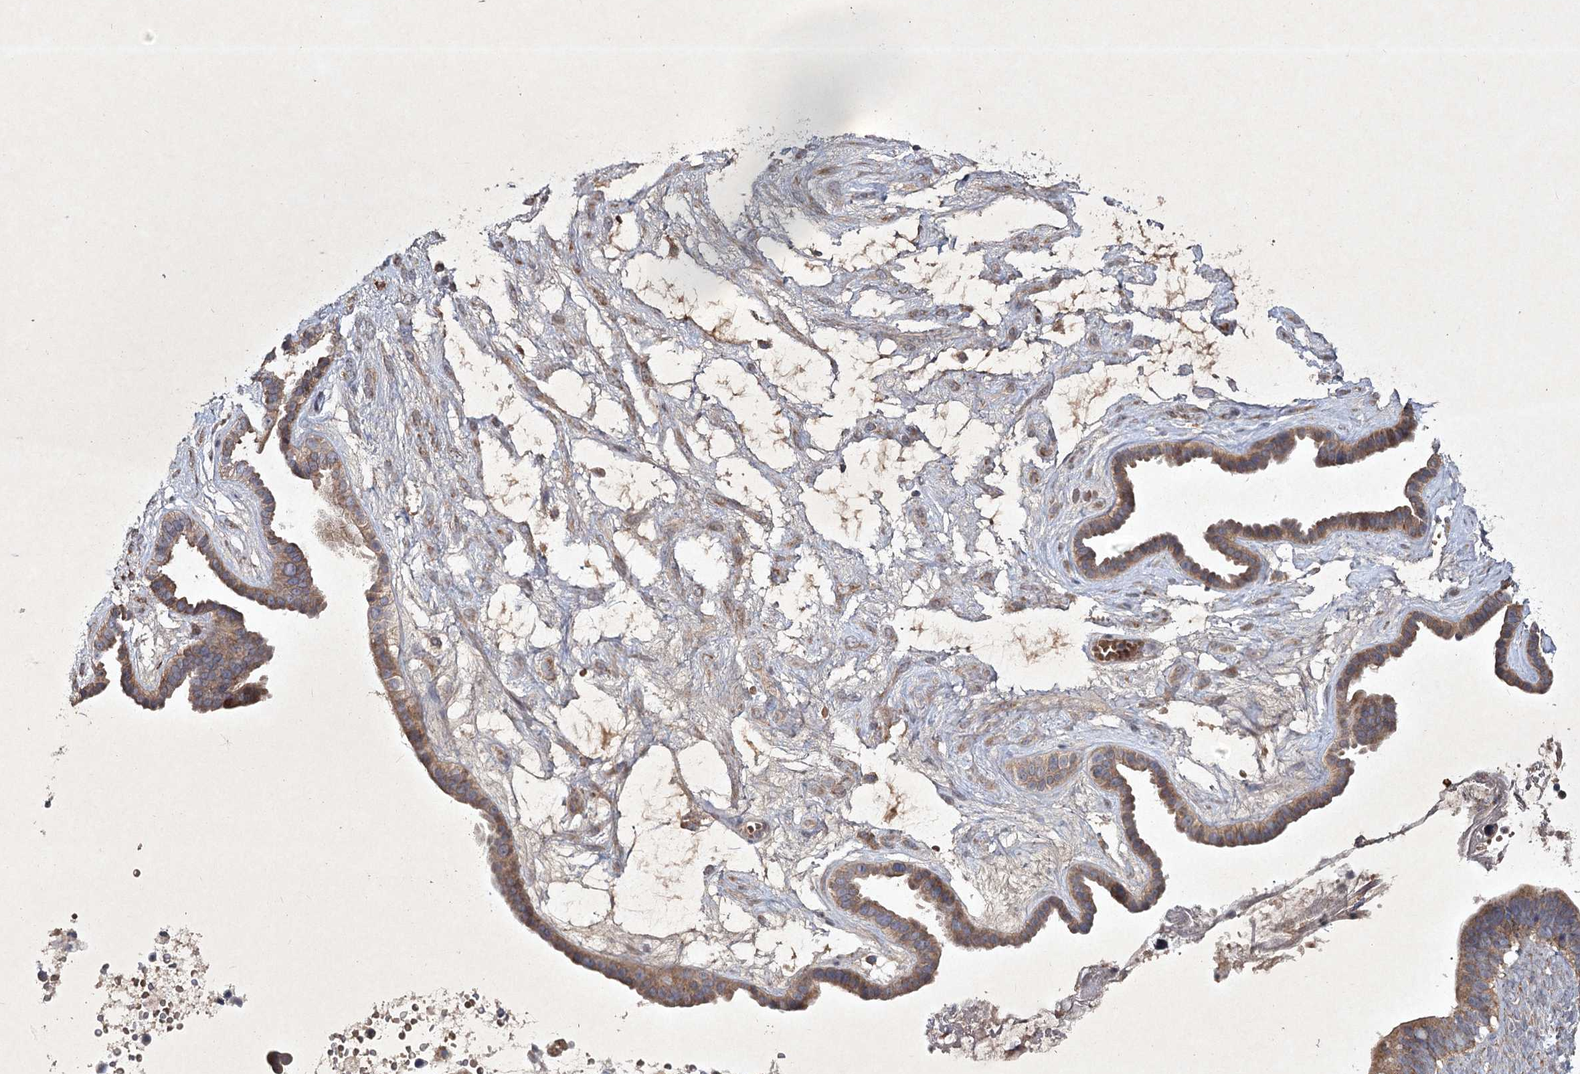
{"staining": {"intensity": "moderate", "quantity": ">75%", "location": "cytoplasmic/membranous"}, "tissue": "ovarian cancer", "cell_type": "Tumor cells", "image_type": "cancer", "snomed": [{"axis": "morphology", "description": "Cystadenocarcinoma, serous, NOS"}, {"axis": "topography", "description": "Ovary"}], "caption": "Immunohistochemical staining of human serous cystadenocarcinoma (ovarian) demonstrates medium levels of moderate cytoplasmic/membranous protein staining in approximately >75% of tumor cells.", "gene": "PYROXD2", "patient": {"sex": "female", "age": 56}}